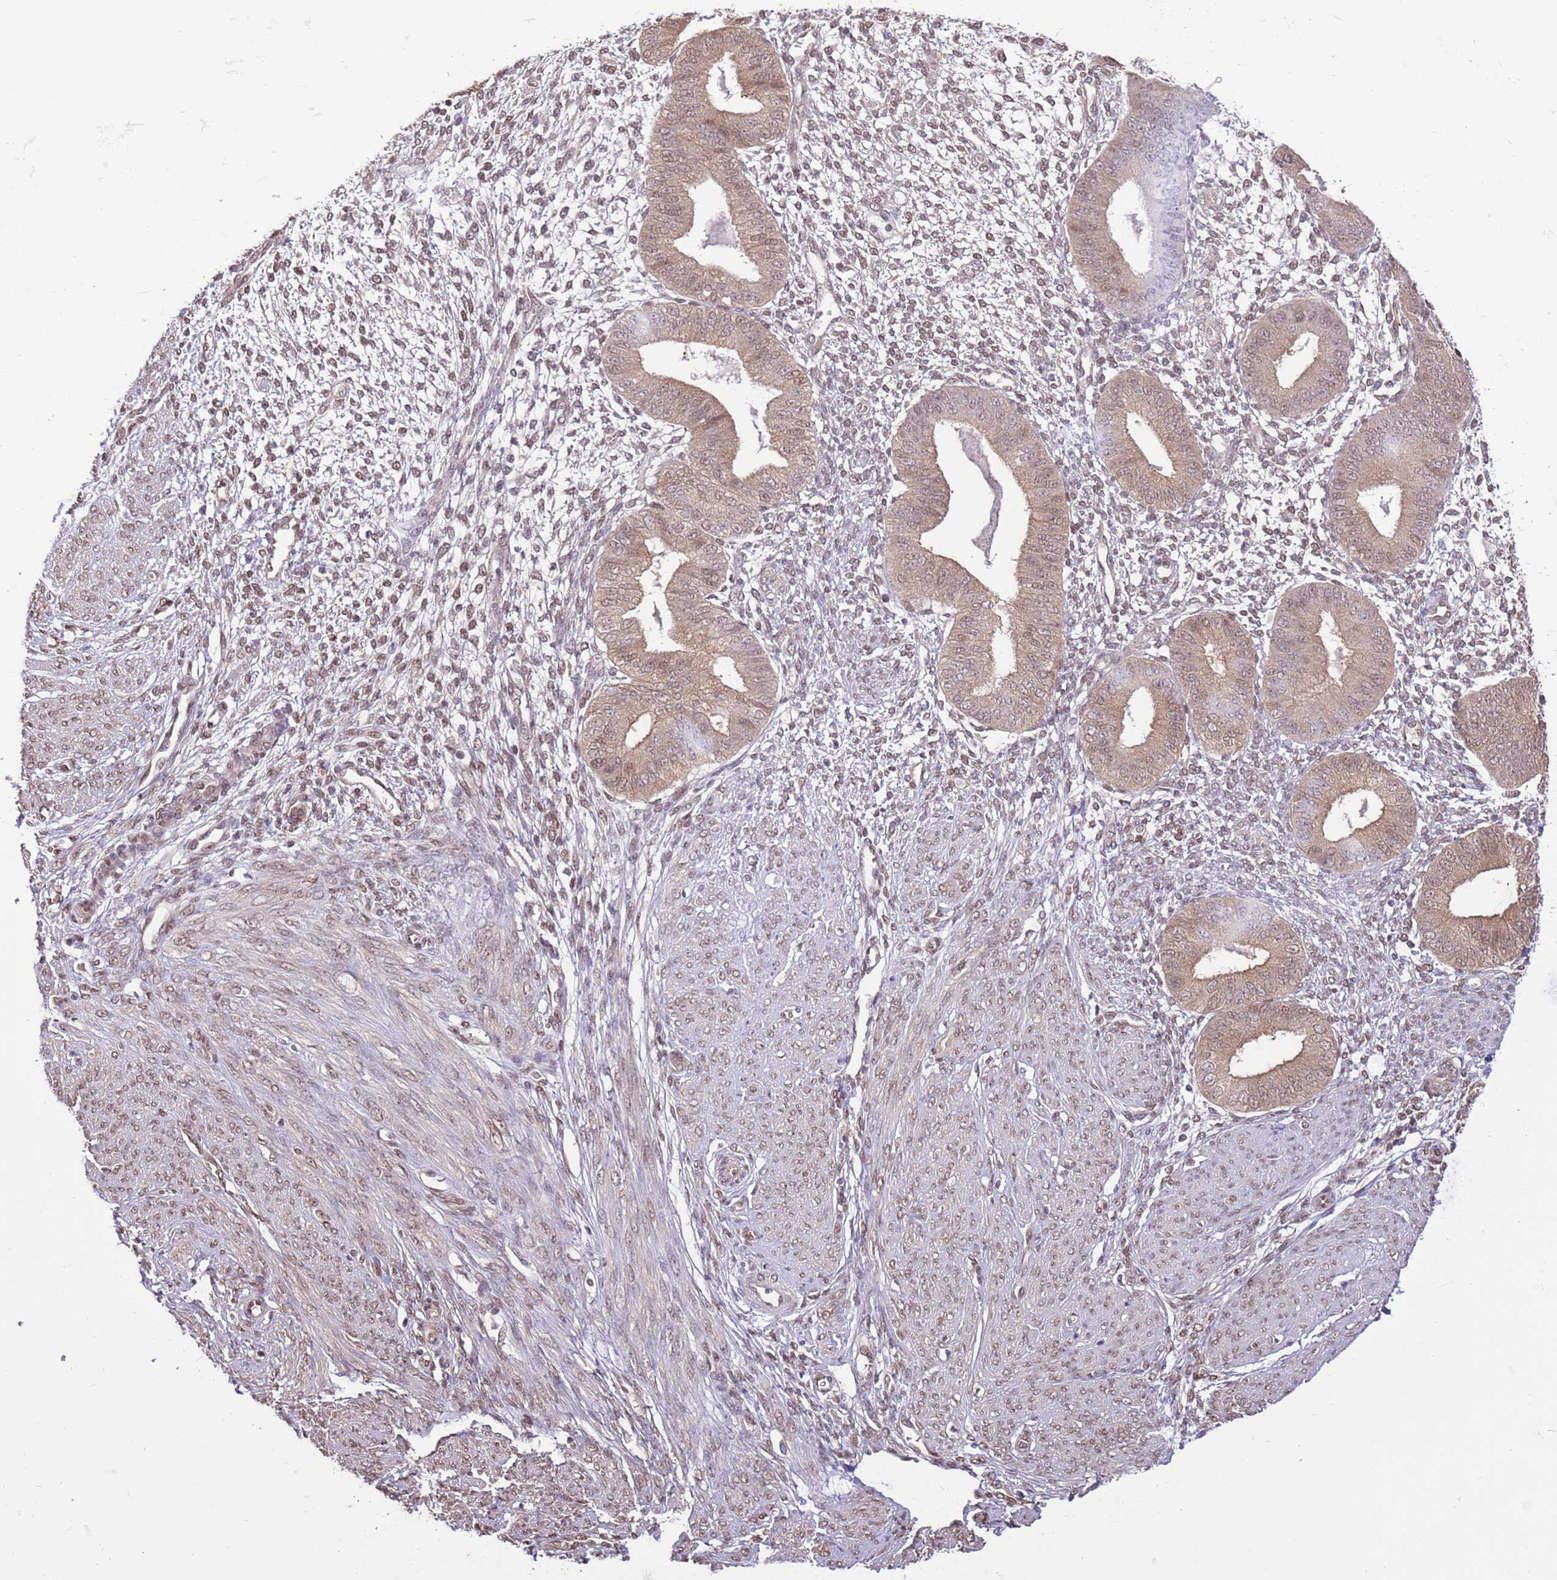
{"staining": {"intensity": "weak", "quantity": "25%-75%", "location": "nuclear"}, "tissue": "endometrium", "cell_type": "Cells in endometrial stroma", "image_type": "normal", "snomed": [{"axis": "morphology", "description": "Normal tissue, NOS"}, {"axis": "topography", "description": "Endometrium"}], "caption": "This micrograph demonstrates IHC staining of benign human endometrium, with low weak nuclear expression in about 25%-75% of cells in endometrial stroma.", "gene": "NSFL1C", "patient": {"sex": "female", "age": 49}}